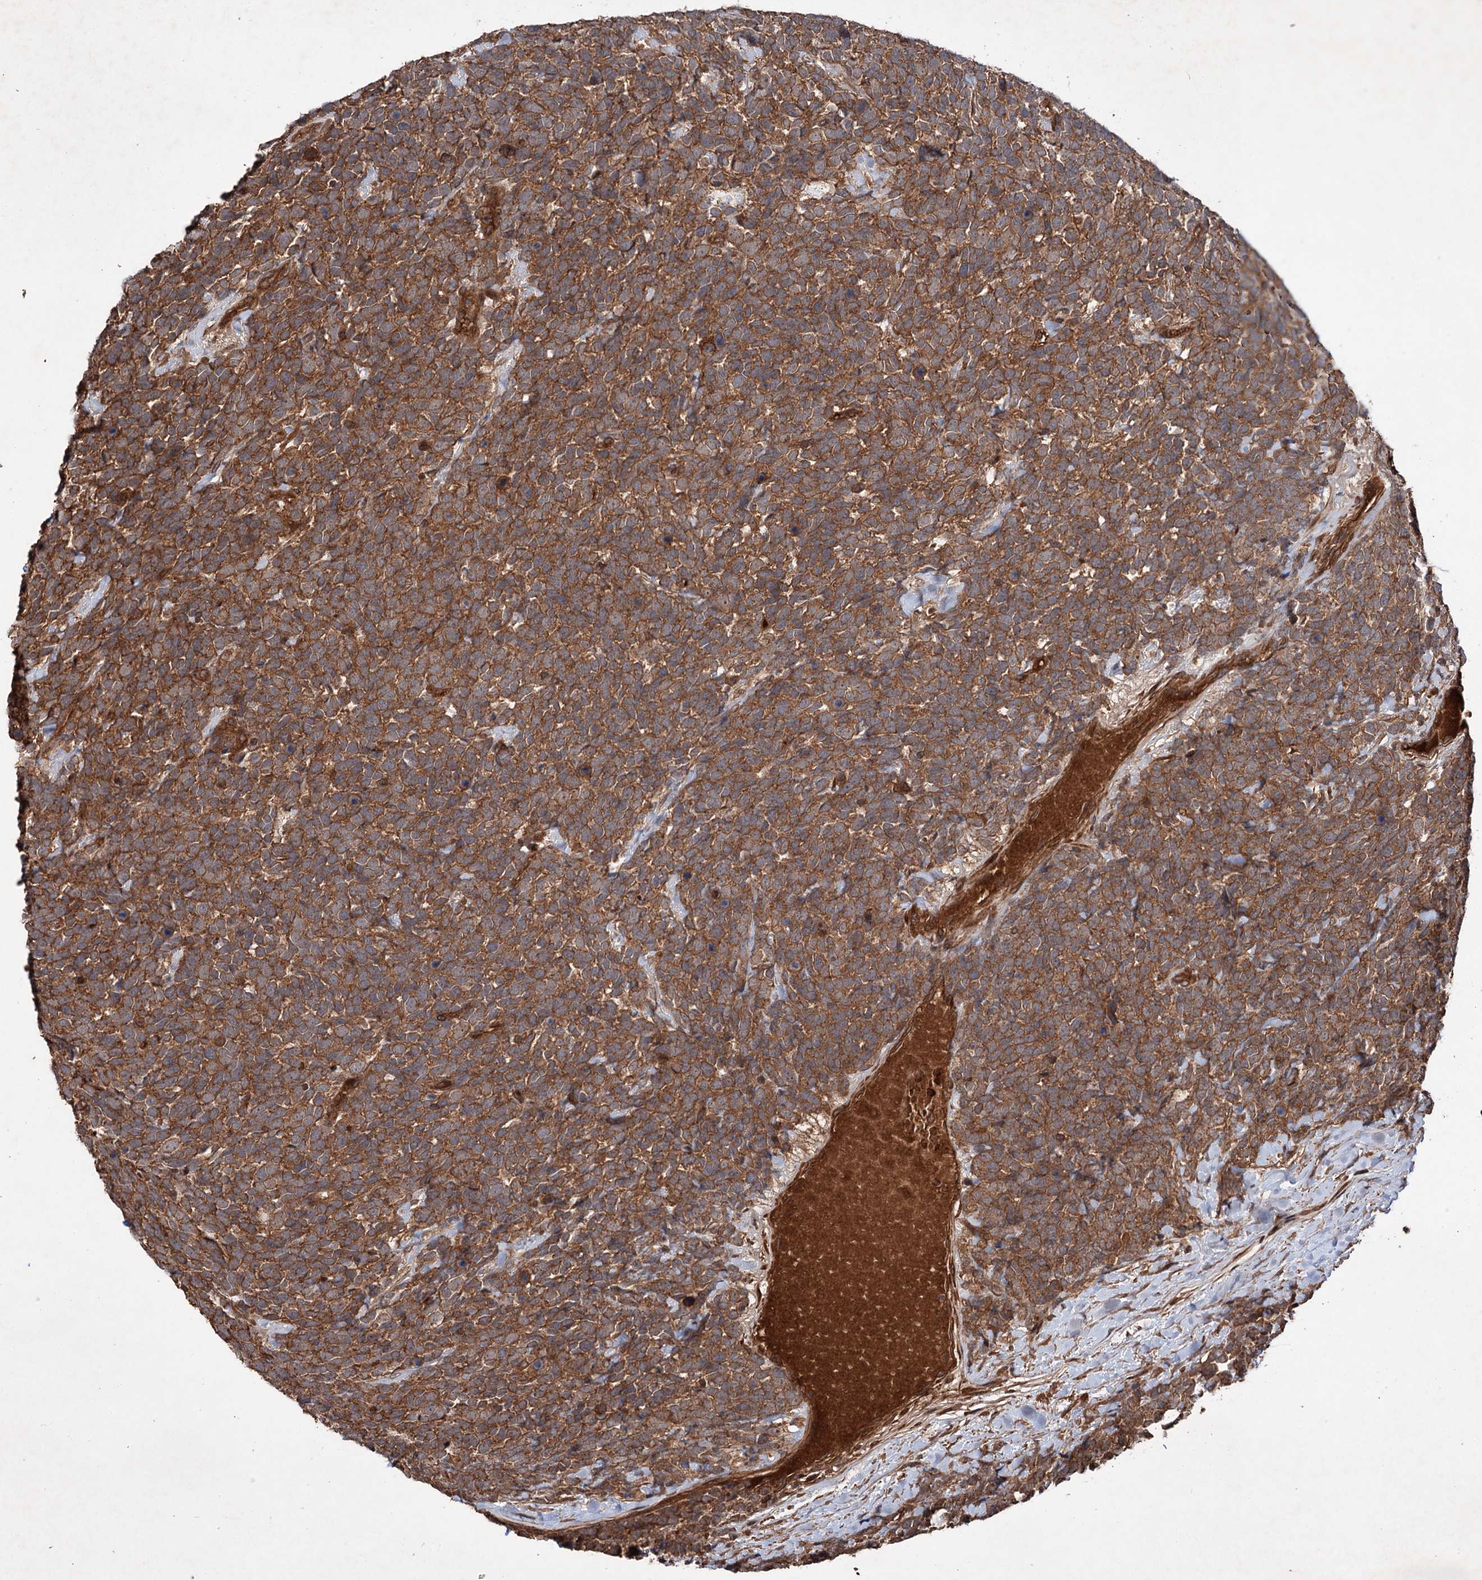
{"staining": {"intensity": "strong", "quantity": ">75%", "location": "cytoplasmic/membranous"}, "tissue": "urothelial cancer", "cell_type": "Tumor cells", "image_type": "cancer", "snomed": [{"axis": "morphology", "description": "Urothelial carcinoma, High grade"}, {"axis": "topography", "description": "Urinary bladder"}], "caption": "This is a photomicrograph of immunohistochemistry staining of urothelial carcinoma (high-grade), which shows strong staining in the cytoplasmic/membranous of tumor cells.", "gene": "ADK", "patient": {"sex": "female", "age": 82}}